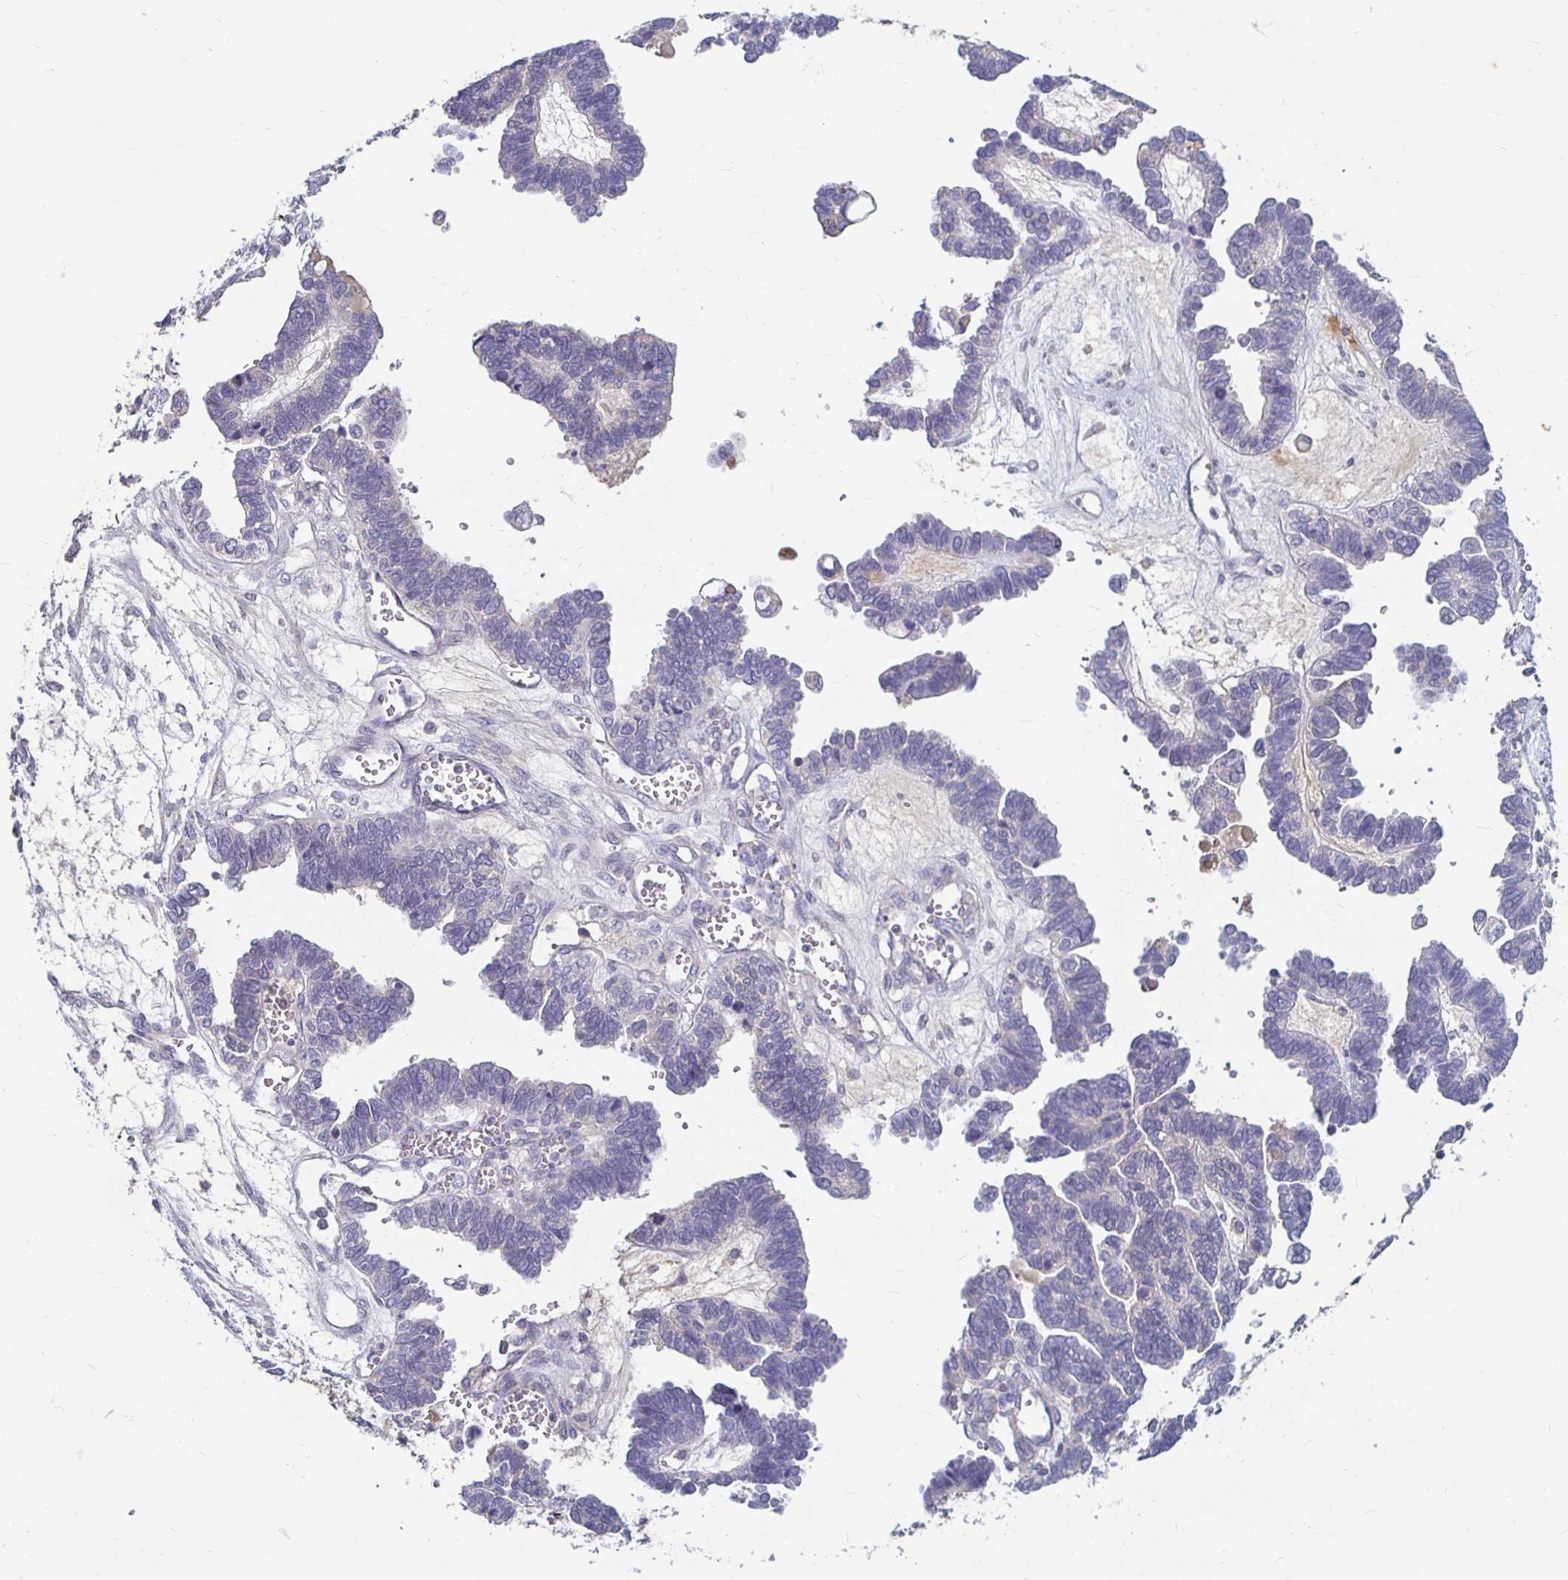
{"staining": {"intensity": "negative", "quantity": "none", "location": "none"}, "tissue": "ovarian cancer", "cell_type": "Tumor cells", "image_type": "cancer", "snomed": [{"axis": "morphology", "description": "Cystadenocarcinoma, serous, NOS"}, {"axis": "topography", "description": "Ovary"}], "caption": "An immunohistochemistry (IHC) micrograph of ovarian serous cystadenocarcinoma is shown. There is no staining in tumor cells of ovarian serous cystadenocarcinoma.", "gene": "RNF144B", "patient": {"sex": "female", "age": 51}}